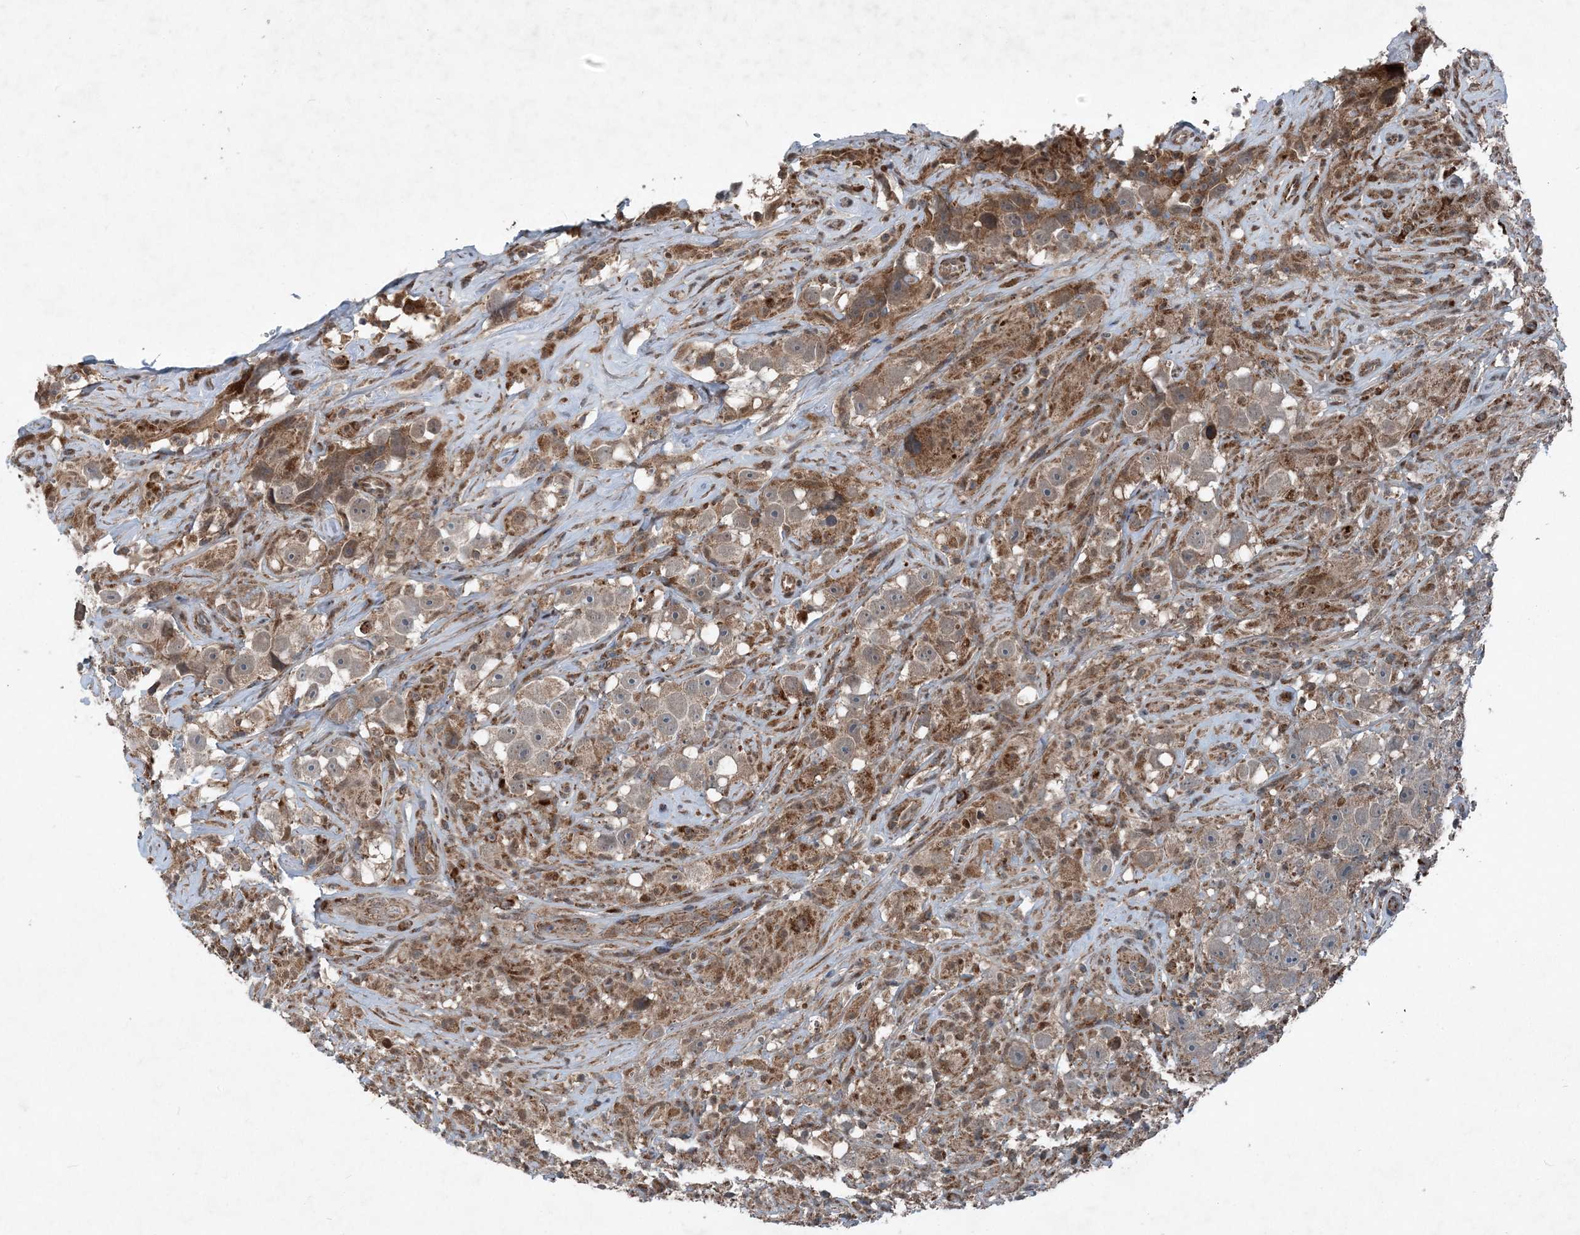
{"staining": {"intensity": "weak", "quantity": ">75%", "location": "cytoplasmic/membranous"}, "tissue": "testis cancer", "cell_type": "Tumor cells", "image_type": "cancer", "snomed": [{"axis": "morphology", "description": "Seminoma, NOS"}, {"axis": "topography", "description": "Testis"}], "caption": "This micrograph demonstrates IHC staining of testis cancer (seminoma), with low weak cytoplasmic/membranous positivity in about >75% of tumor cells.", "gene": "NDUFA2", "patient": {"sex": "male", "age": 49}}